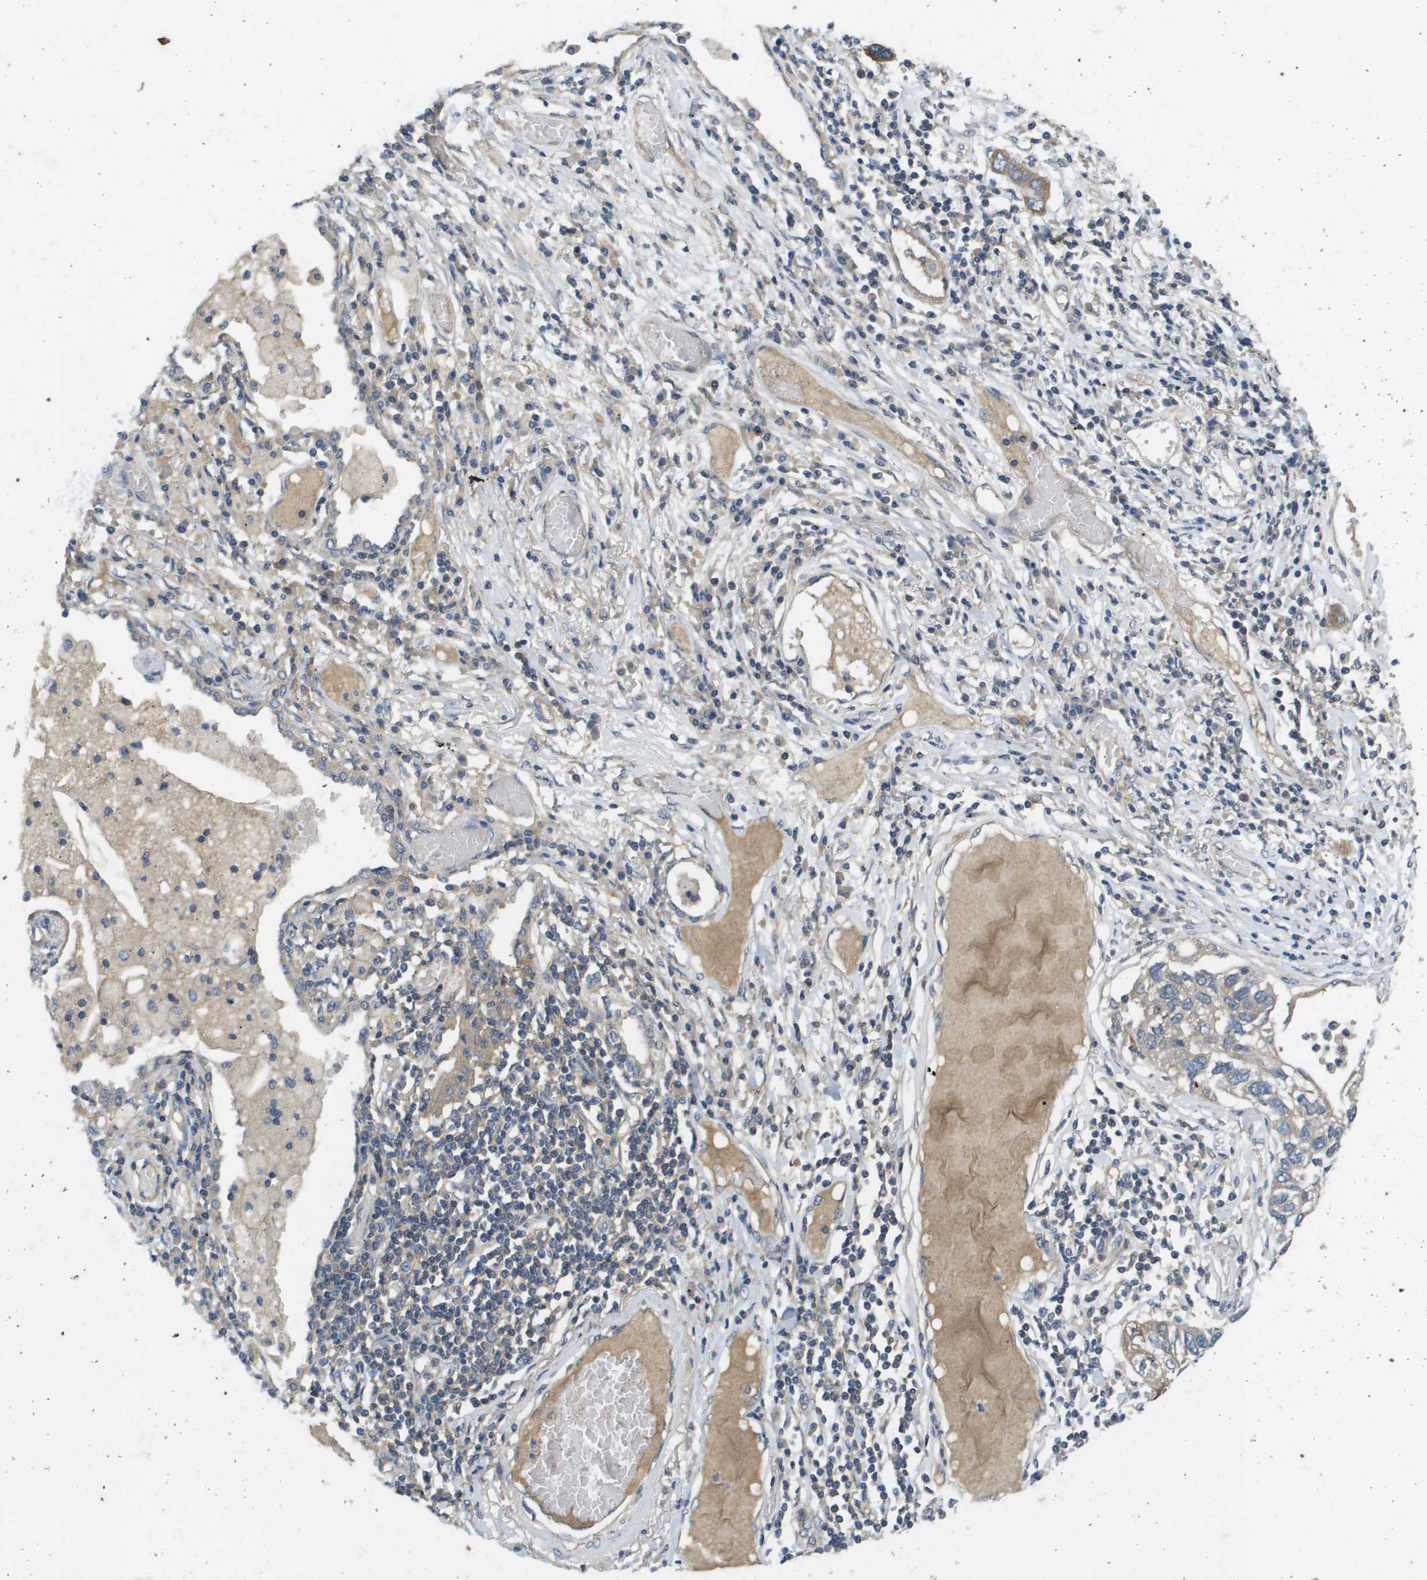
{"staining": {"intensity": "weak", "quantity": "<25%", "location": "cytoplasmic/membranous"}, "tissue": "lung cancer", "cell_type": "Tumor cells", "image_type": "cancer", "snomed": [{"axis": "morphology", "description": "Squamous cell carcinoma, NOS"}, {"axis": "topography", "description": "Lung"}], "caption": "This is an immunohistochemistry (IHC) histopathology image of lung cancer. There is no staining in tumor cells.", "gene": "KRT23", "patient": {"sex": "male", "age": 71}}